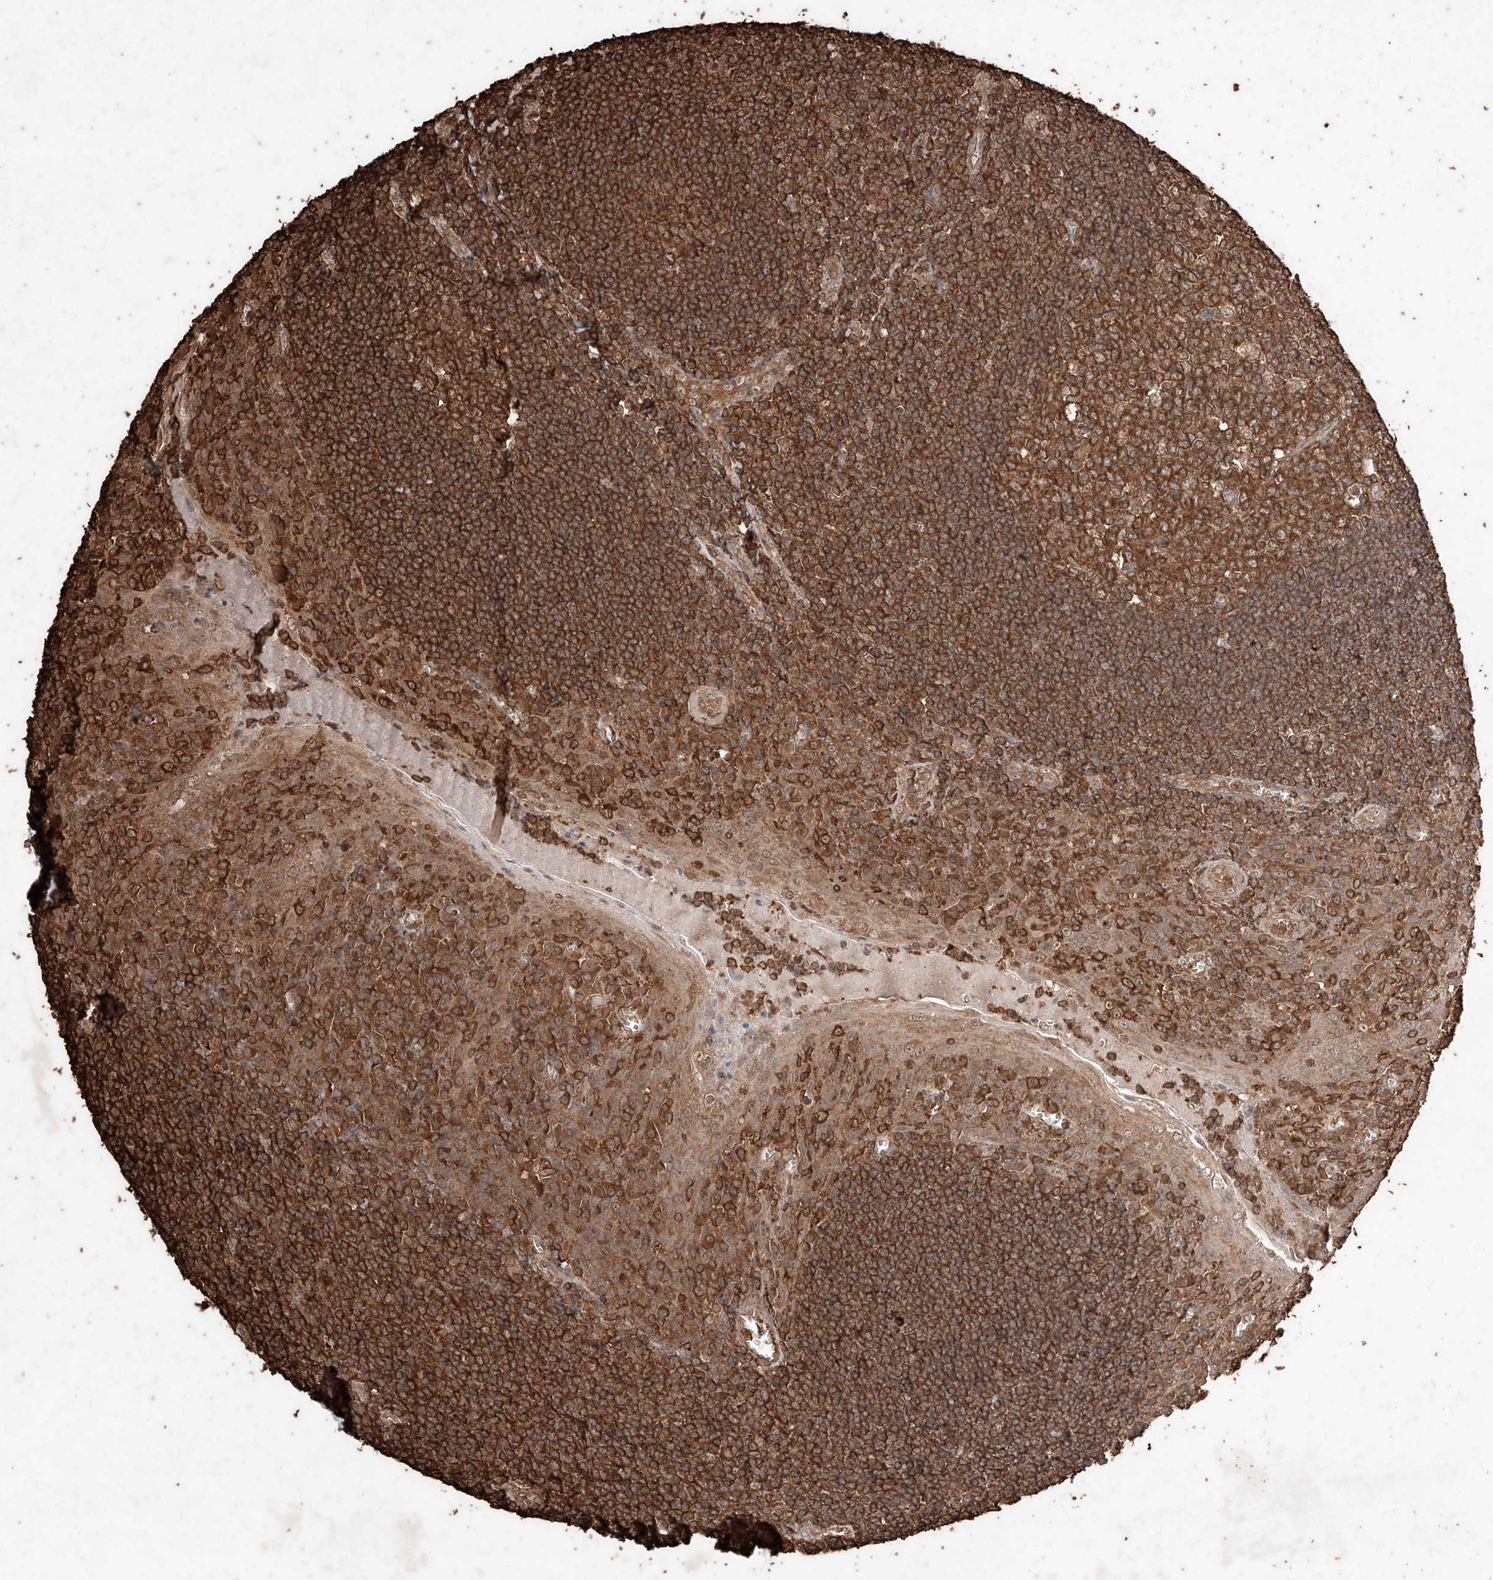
{"staining": {"intensity": "strong", "quantity": ">75%", "location": "cytoplasmic/membranous"}, "tissue": "tonsil", "cell_type": "Germinal center cells", "image_type": "normal", "snomed": [{"axis": "morphology", "description": "Normal tissue, NOS"}, {"axis": "topography", "description": "Tonsil"}], "caption": "Immunohistochemical staining of benign human tonsil demonstrates high levels of strong cytoplasmic/membranous positivity in approximately >75% of germinal center cells. The staining is performed using DAB brown chromogen to label protein expression. The nuclei are counter-stained blue using hematoxylin.", "gene": "M6PR", "patient": {"sex": "male", "age": 27}}